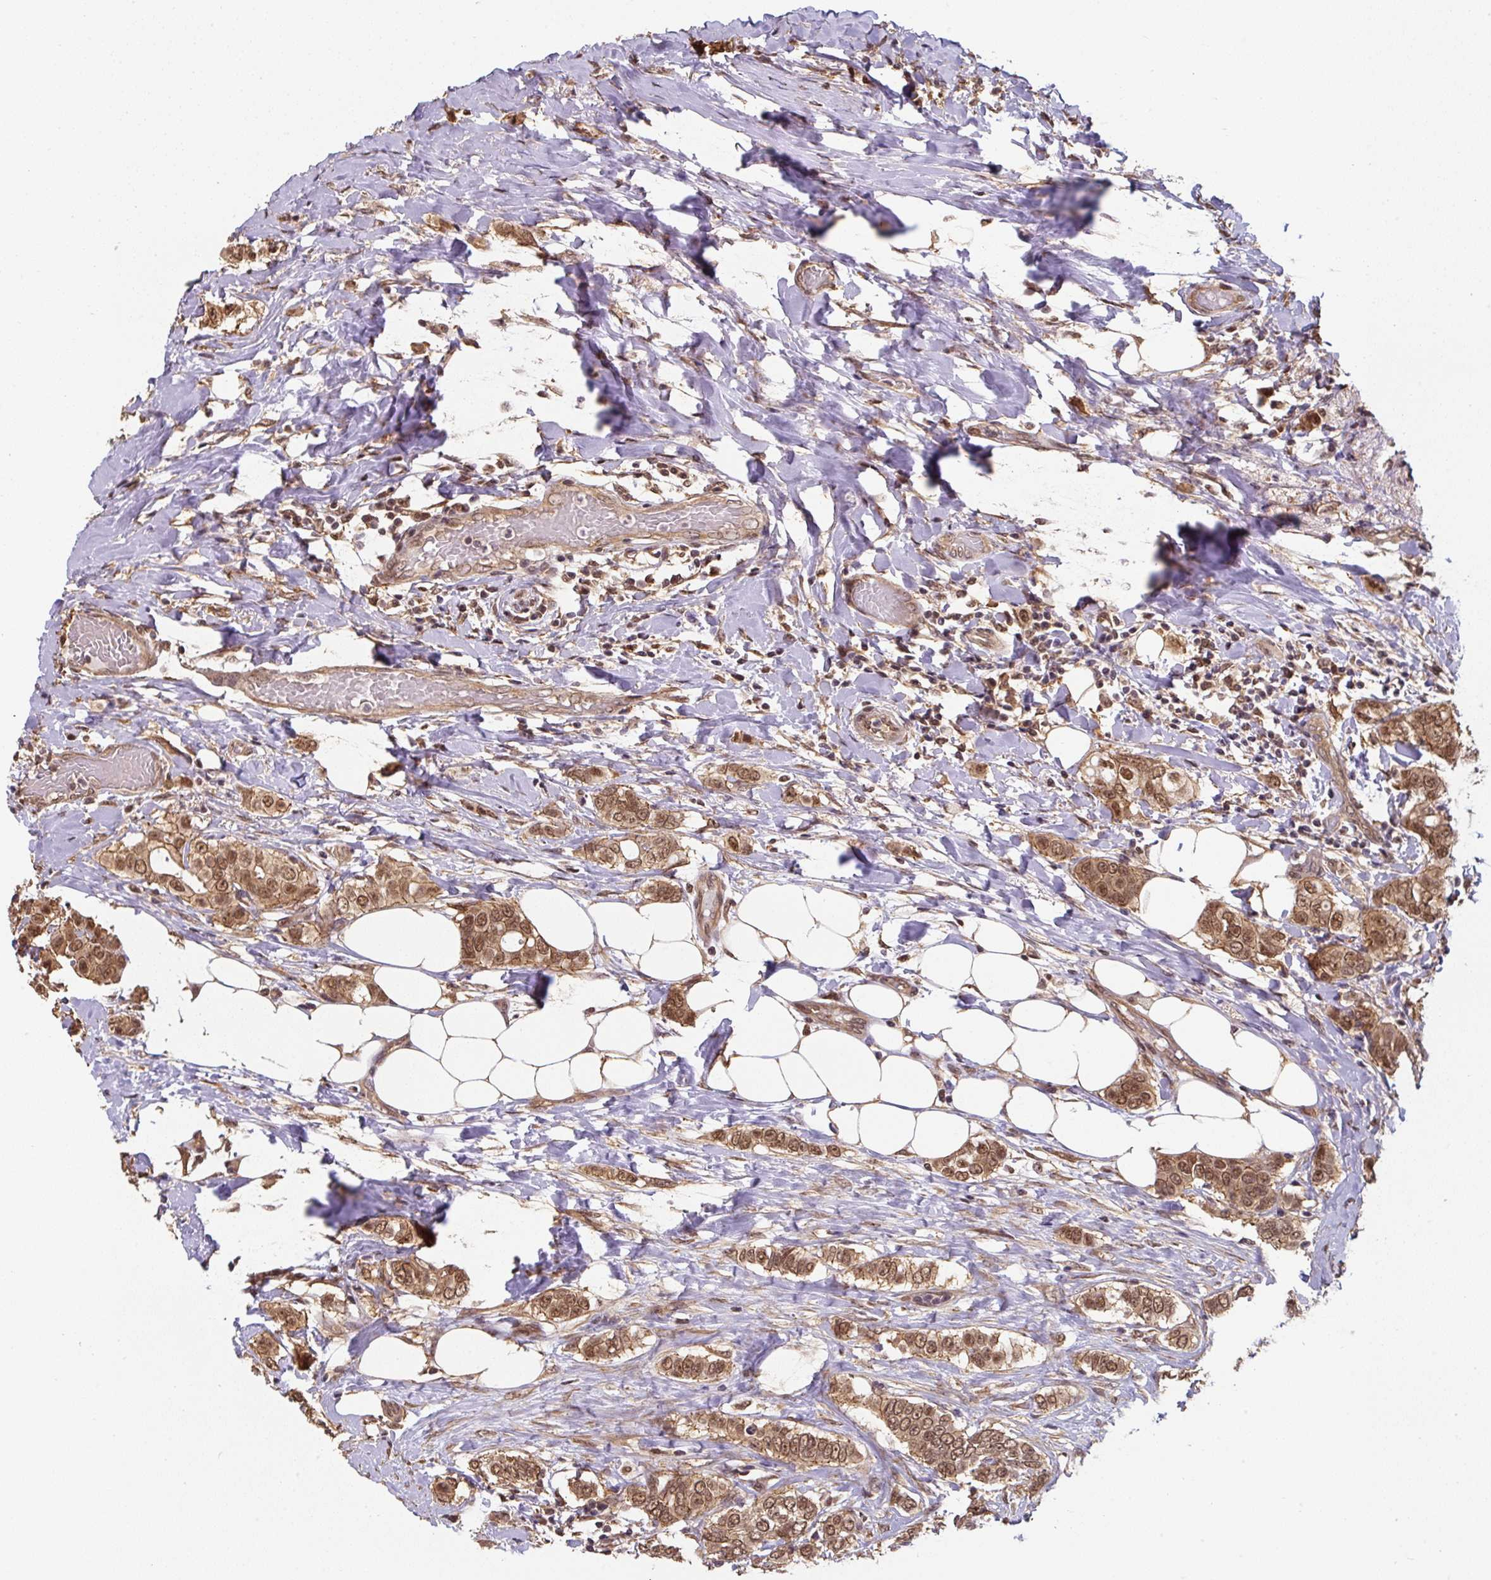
{"staining": {"intensity": "moderate", "quantity": ">75%", "location": "cytoplasmic/membranous,nuclear"}, "tissue": "breast cancer", "cell_type": "Tumor cells", "image_type": "cancer", "snomed": [{"axis": "morphology", "description": "Lobular carcinoma"}, {"axis": "topography", "description": "Breast"}], "caption": "Immunohistochemistry (IHC) histopathology image of neoplastic tissue: lobular carcinoma (breast) stained using immunohistochemistry (IHC) exhibits medium levels of moderate protein expression localized specifically in the cytoplasmic/membranous and nuclear of tumor cells, appearing as a cytoplasmic/membranous and nuclear brown color.", "gene": "ST13", "patient": {"sex": "female", "age": 51}}